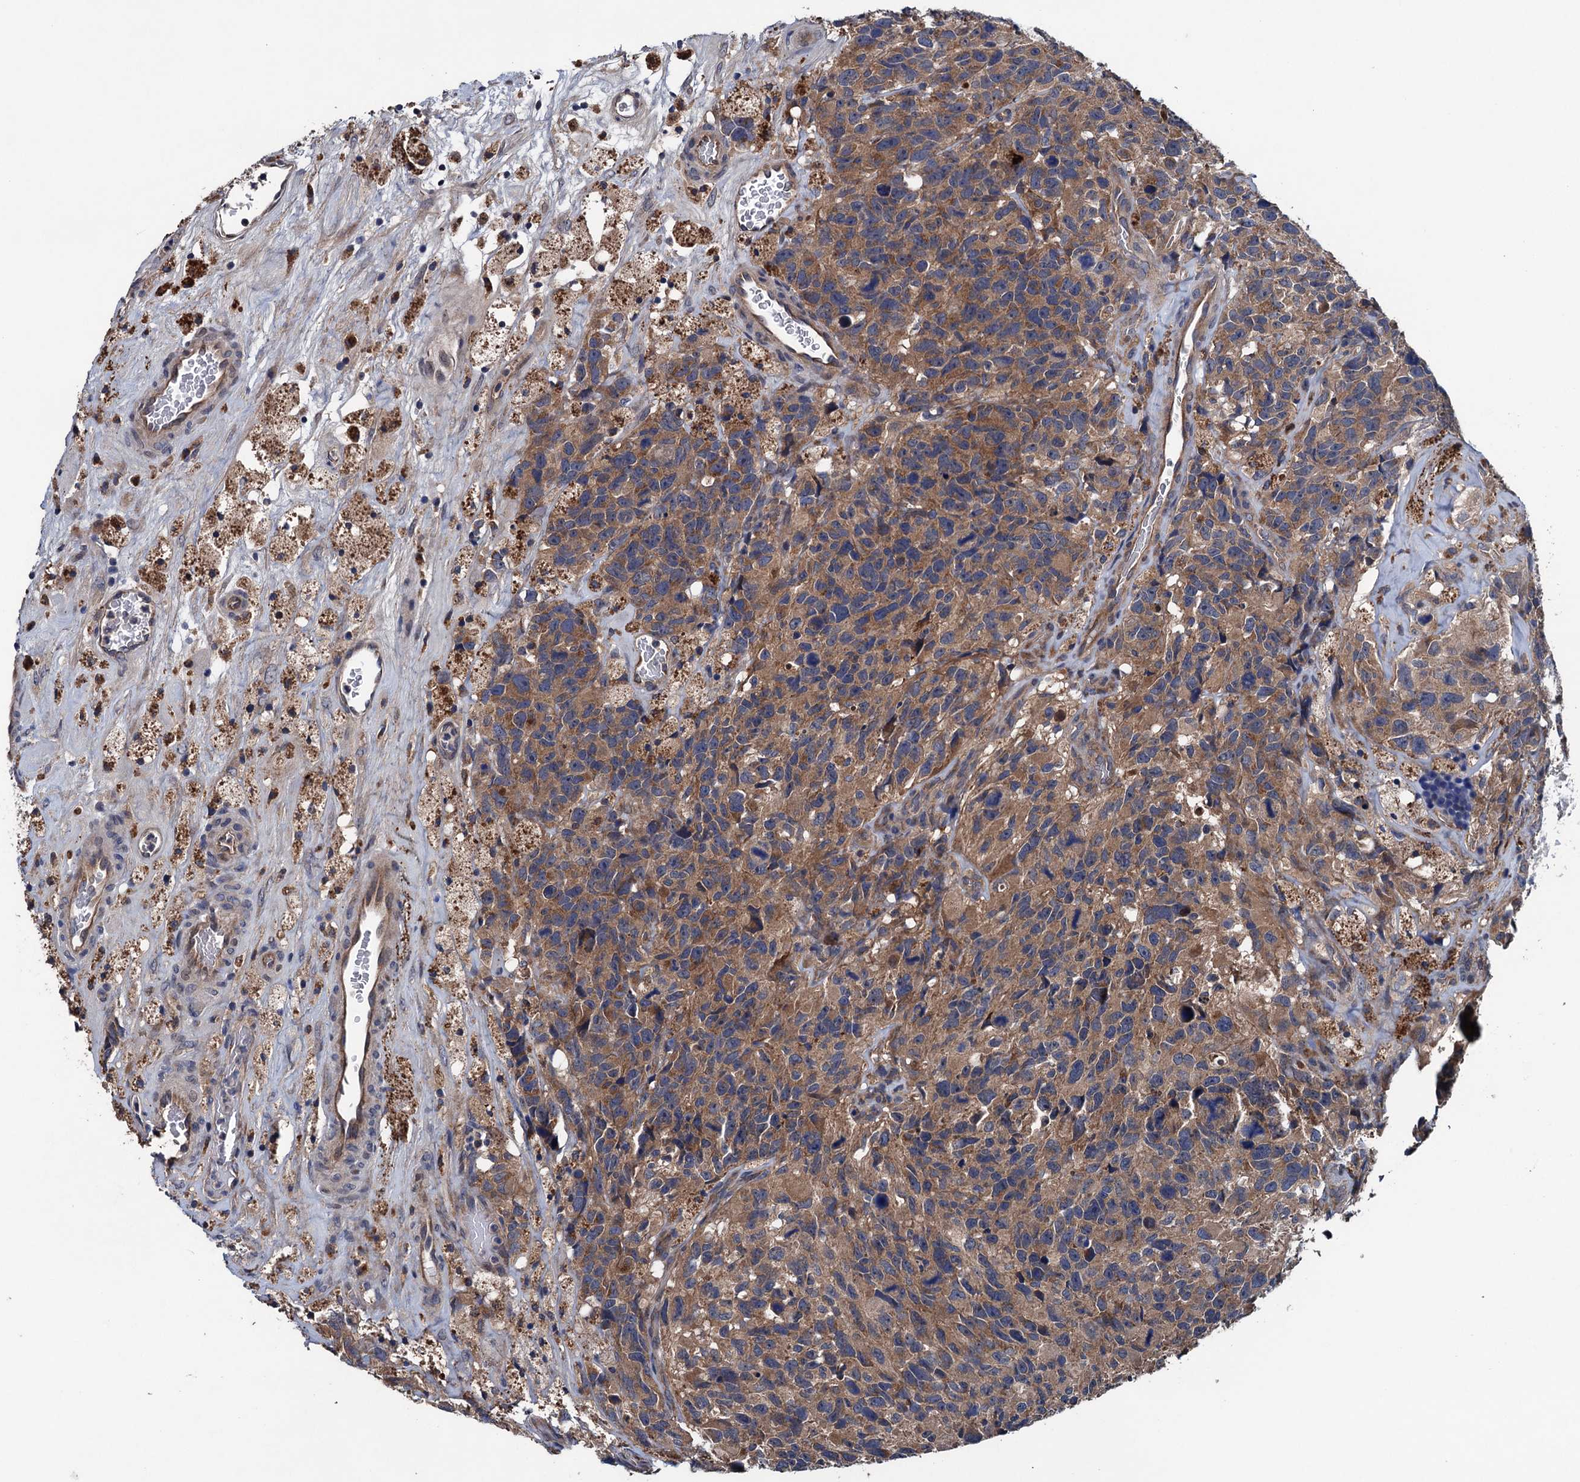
{"staining": {"intensity": "weak", "quantity": ">75%", "location": "cytoplasmic/membranous"}, "tissue": "glioma", "cell_type": "Tumor cells", "image_type": "cancer", "snomed": [{"axis": "morphology", "description": "Glioma, malignant, High grade"}, {"axis": "topography", "description": "Brain"}], "caption": "Immunohistochemical staining of glioma shows low levels of weak cytoplasmic/membranous staining in about >75% of tumor cells.", "gene": "BLTP3B", "patient": {"sex": "male", "age": 76}}